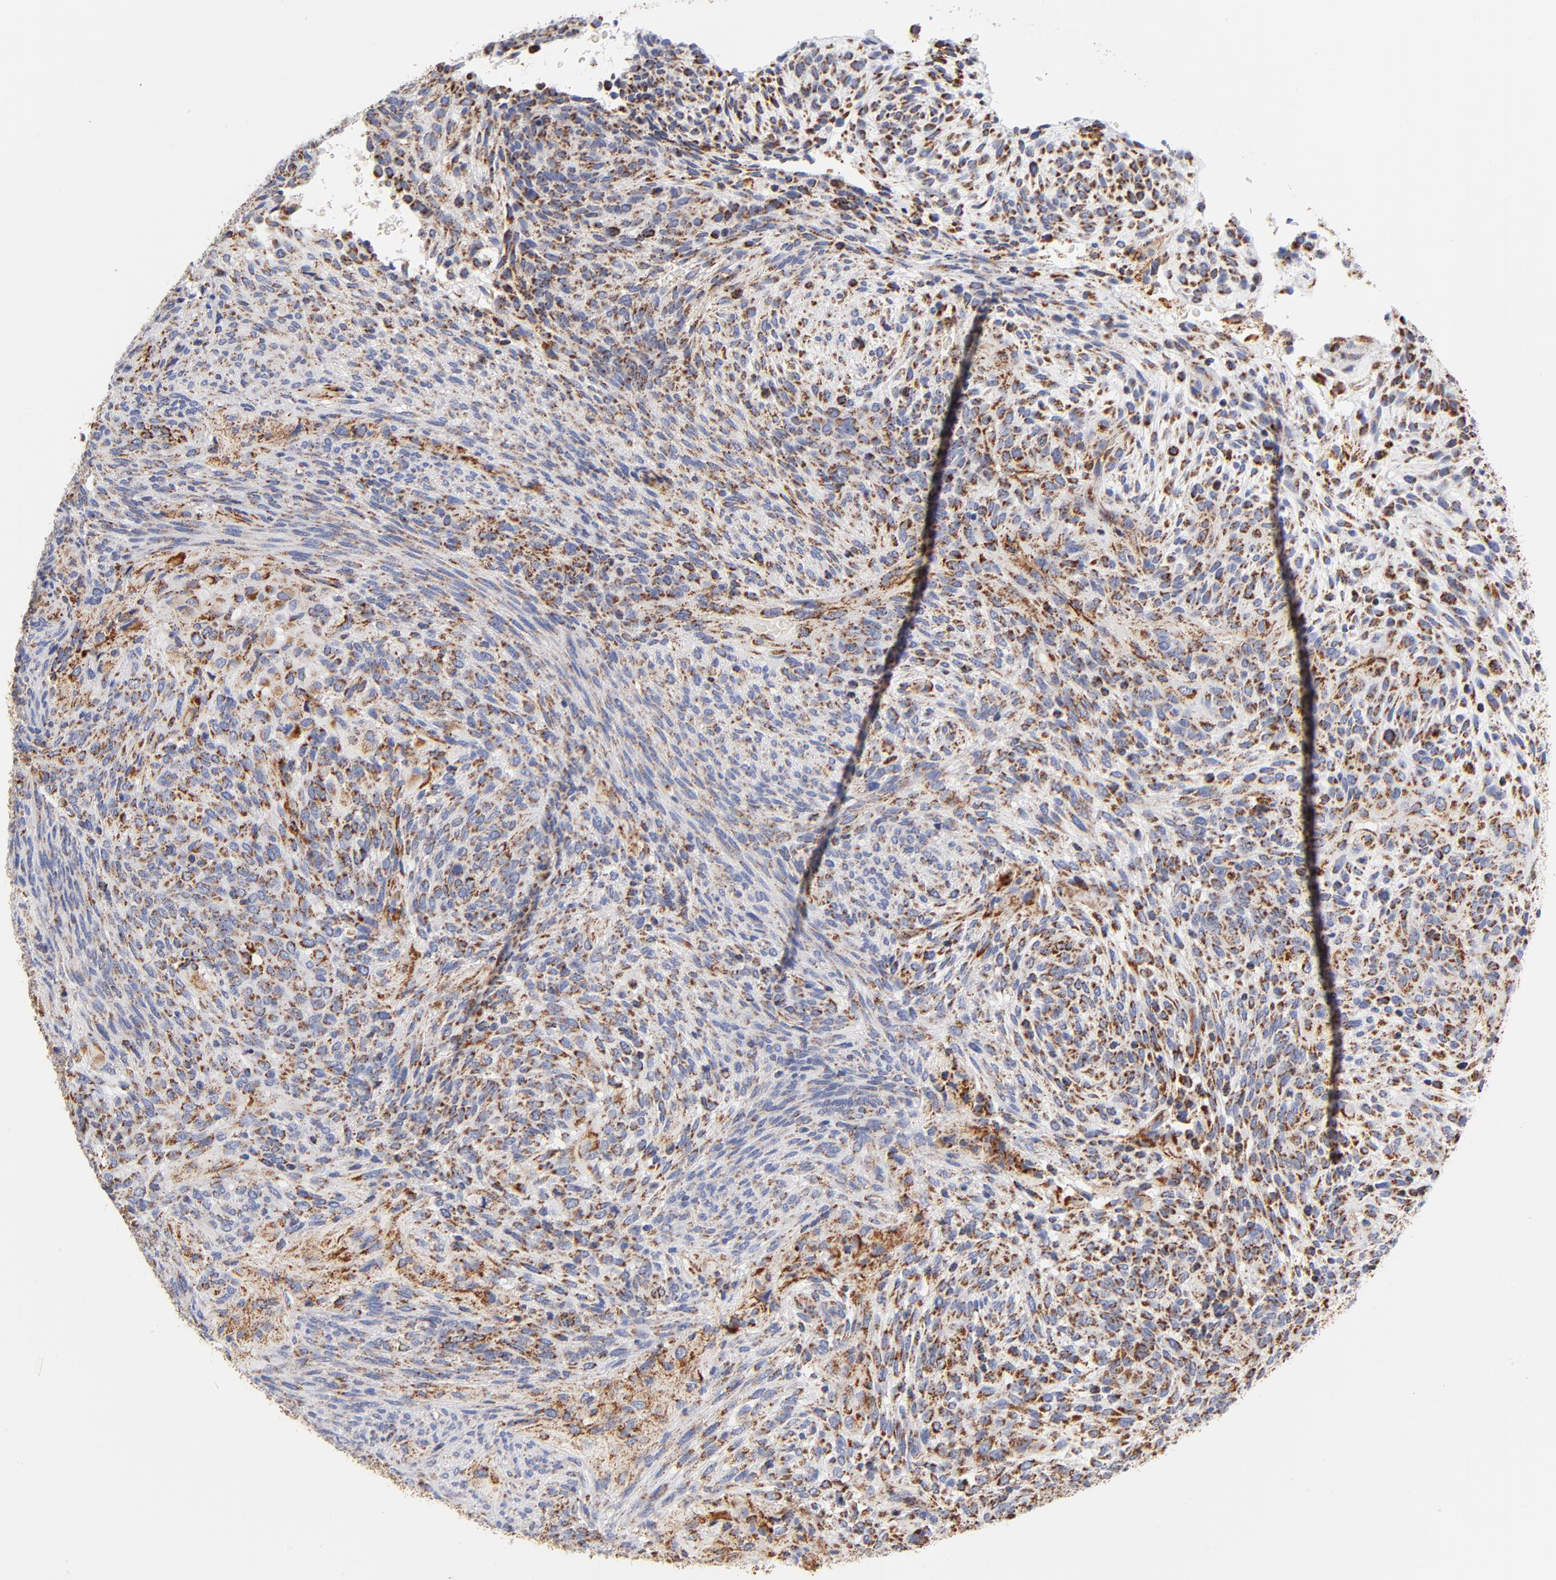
{"staining": {"intensity": "strong", "quantity": "25%-75%", "location": "cytoplasmic/membranous"}, "tissue": "glioma", "cell_type": "Tumor cells", "image_type": "cancer", "snomed": [{"axis": "morphology", "description": "Glioma, malignant, High grade"}, {"axis": "topography", "description": "Cerebral cortex"}], "caption": "The micrograph reveals staining of glioma, revealing strong cytoplasmic/membranous protein expression (brown color) within tumor cells. The staining was performed using DAB to visualize the protein expression in brown, while the nuclei were stained in blue with hematoxylin (Magnification: 20x).", "gene": "ECHS1", "patient": {"sex": "female", "age": 55}}